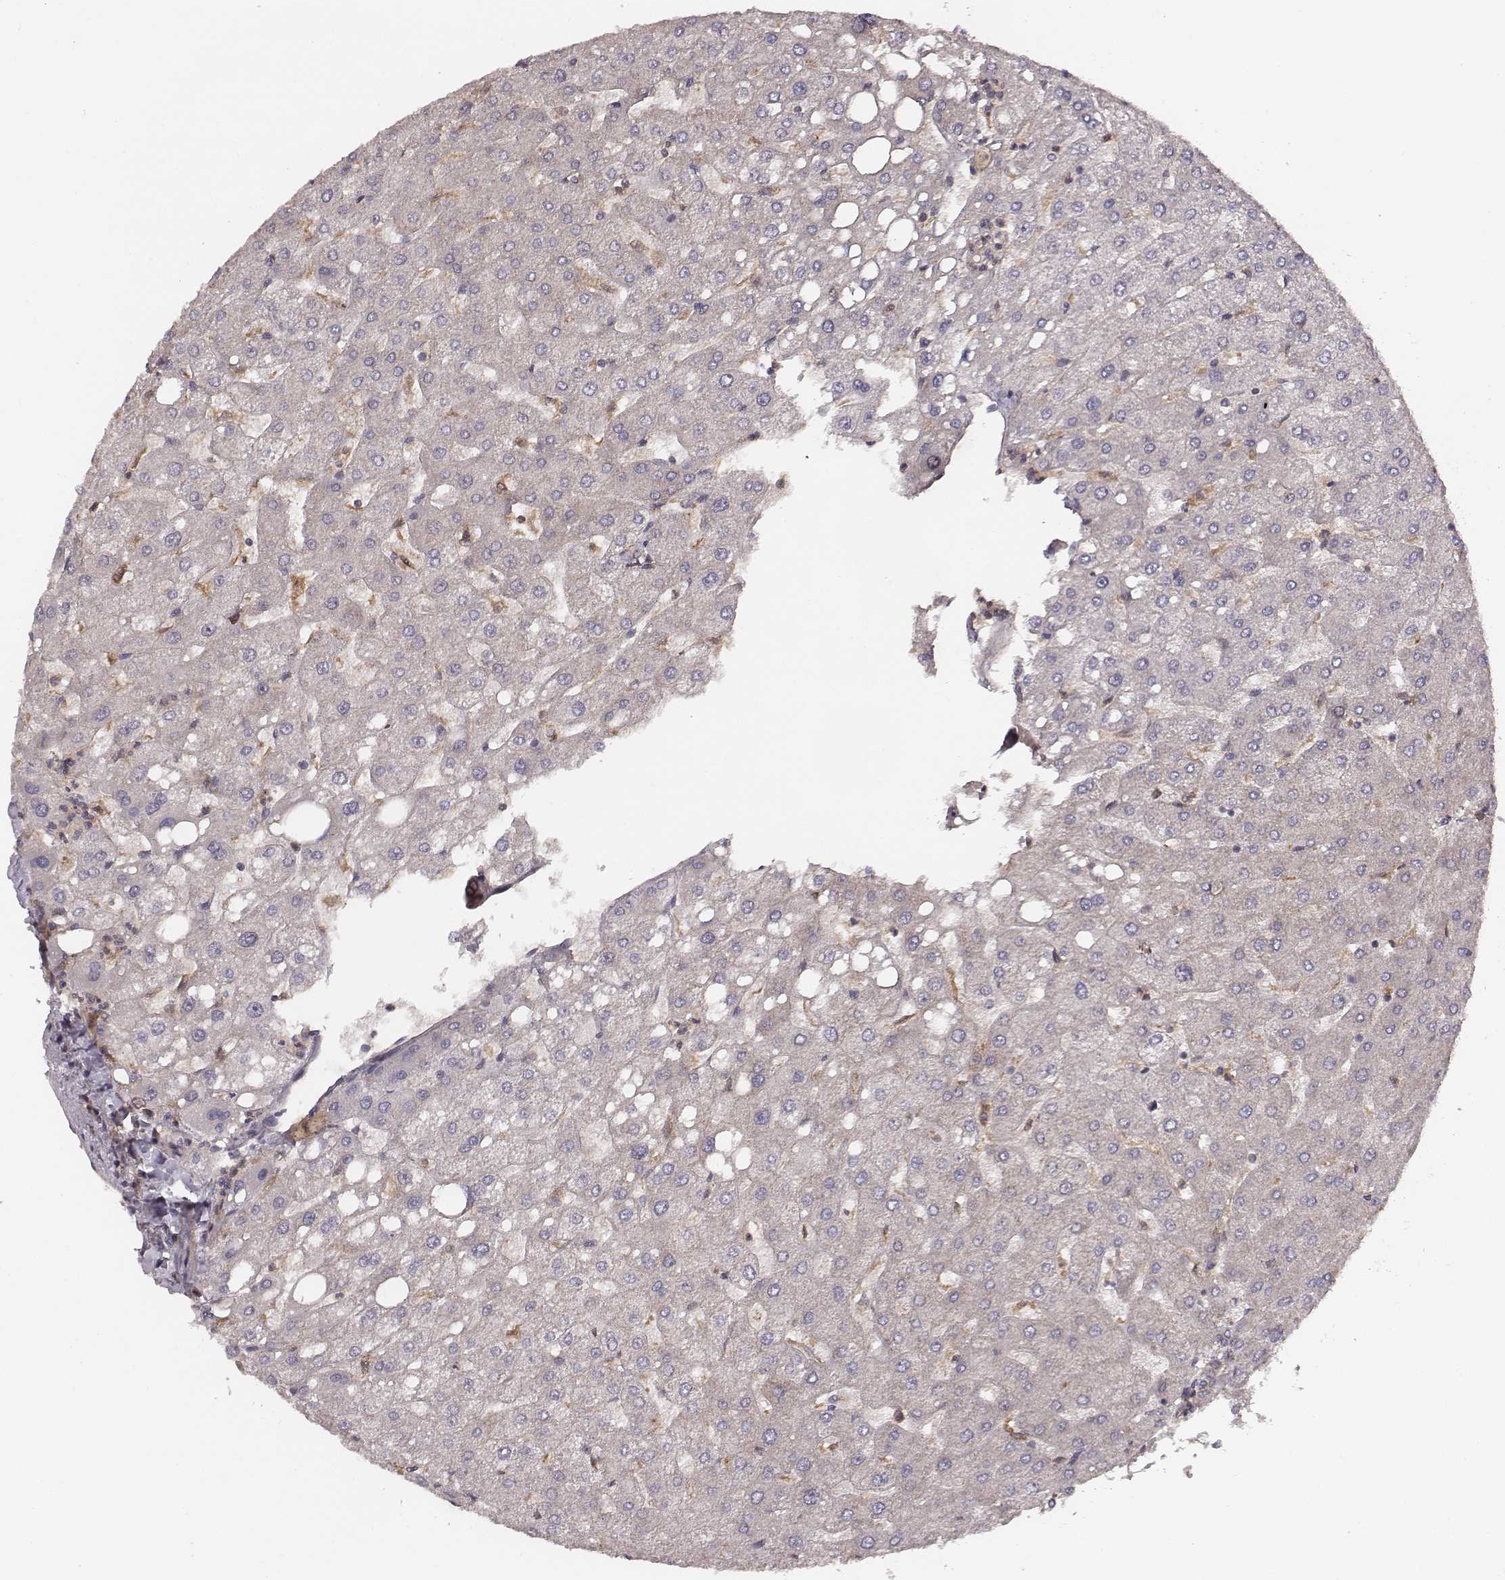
{"staining": {"intensity": "negative", "quantity": "none", "location": "none"}, "tissue": "liver", "cell_type": "Cholangiocytes", "image_type": "normal", "snomed": [{"axis": "morphology", "description": "Normal tissue, NOS"}, {"axis": "topography", "description": "Liver"}], "caption": "Immunohistochemistry micrograph of normal human liver stained for a protein (brown), which demonstrates no staining in cholangiocytes.", "gene": "VPS26A", "patient": {"sex": "male", "age": 67}}